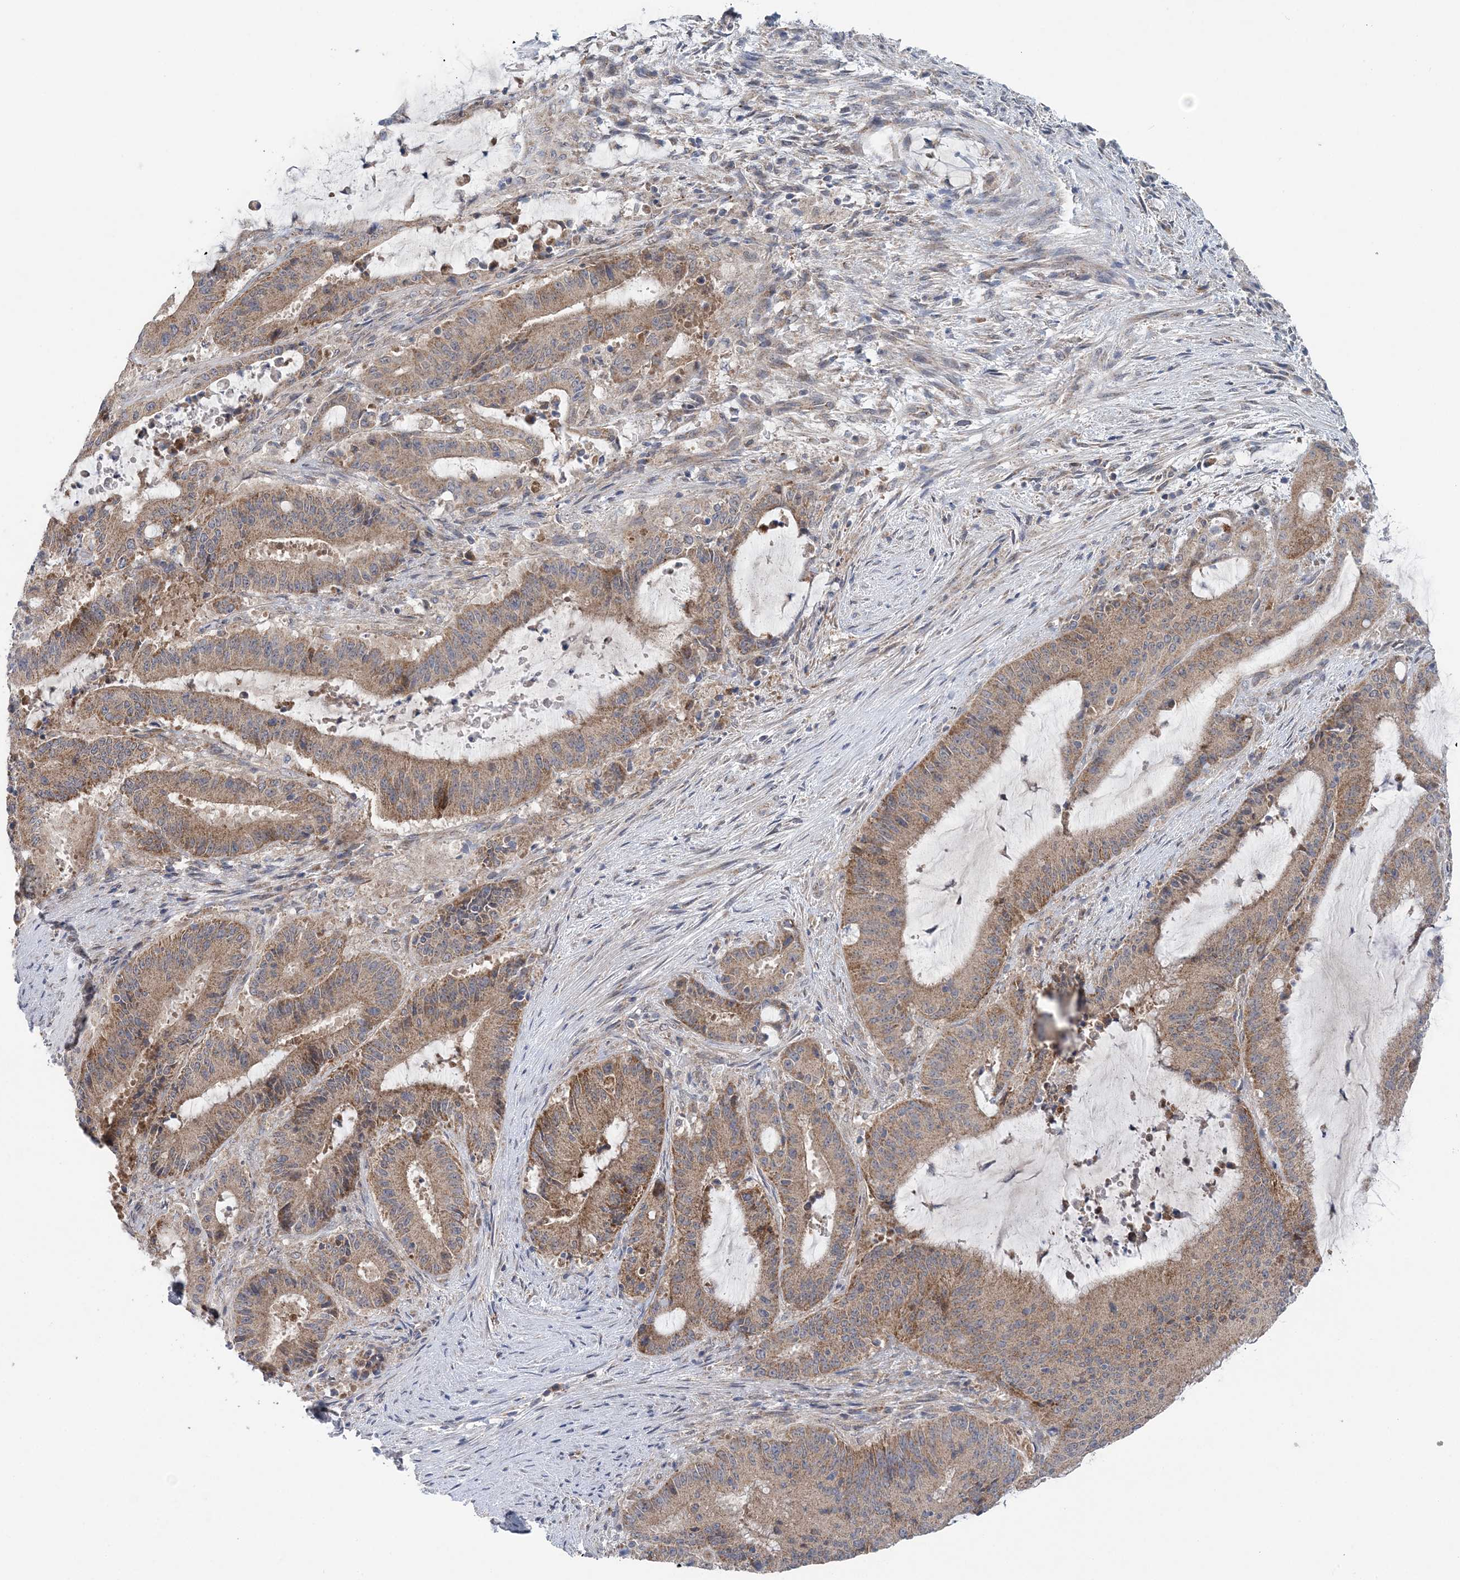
{"staining": {"intensity": "moderate", "quantity": ">75%", "location": "cytoplasmic/membranous"}, "tissue": "liver cancer", "cell_type": "Tumor cells", "image_type": "cancer", "snomed": [{"axis": "morphology", "description": "Normal tissue, NOS"}, {"axis": "morphology", "description": "Cholangiocarcinoma"}, {"axis": "topography", "description": "Liver"}, {"axis": "topography", "description": "Peripheral nerve tissue"}], "caption": "Tumor cells reveal medium levels of moderate cytoplasmic/membranous expression in about >75% of cells in human liver cancer. The protein of interest is stained brown, and the nuclei are stained in blue (DAB (3,3'-diaminobenzidine) IHC with brightfield microscopy, high magnification).", "gene": "COPE", "patient": {"sex": "female", "age": 73}}